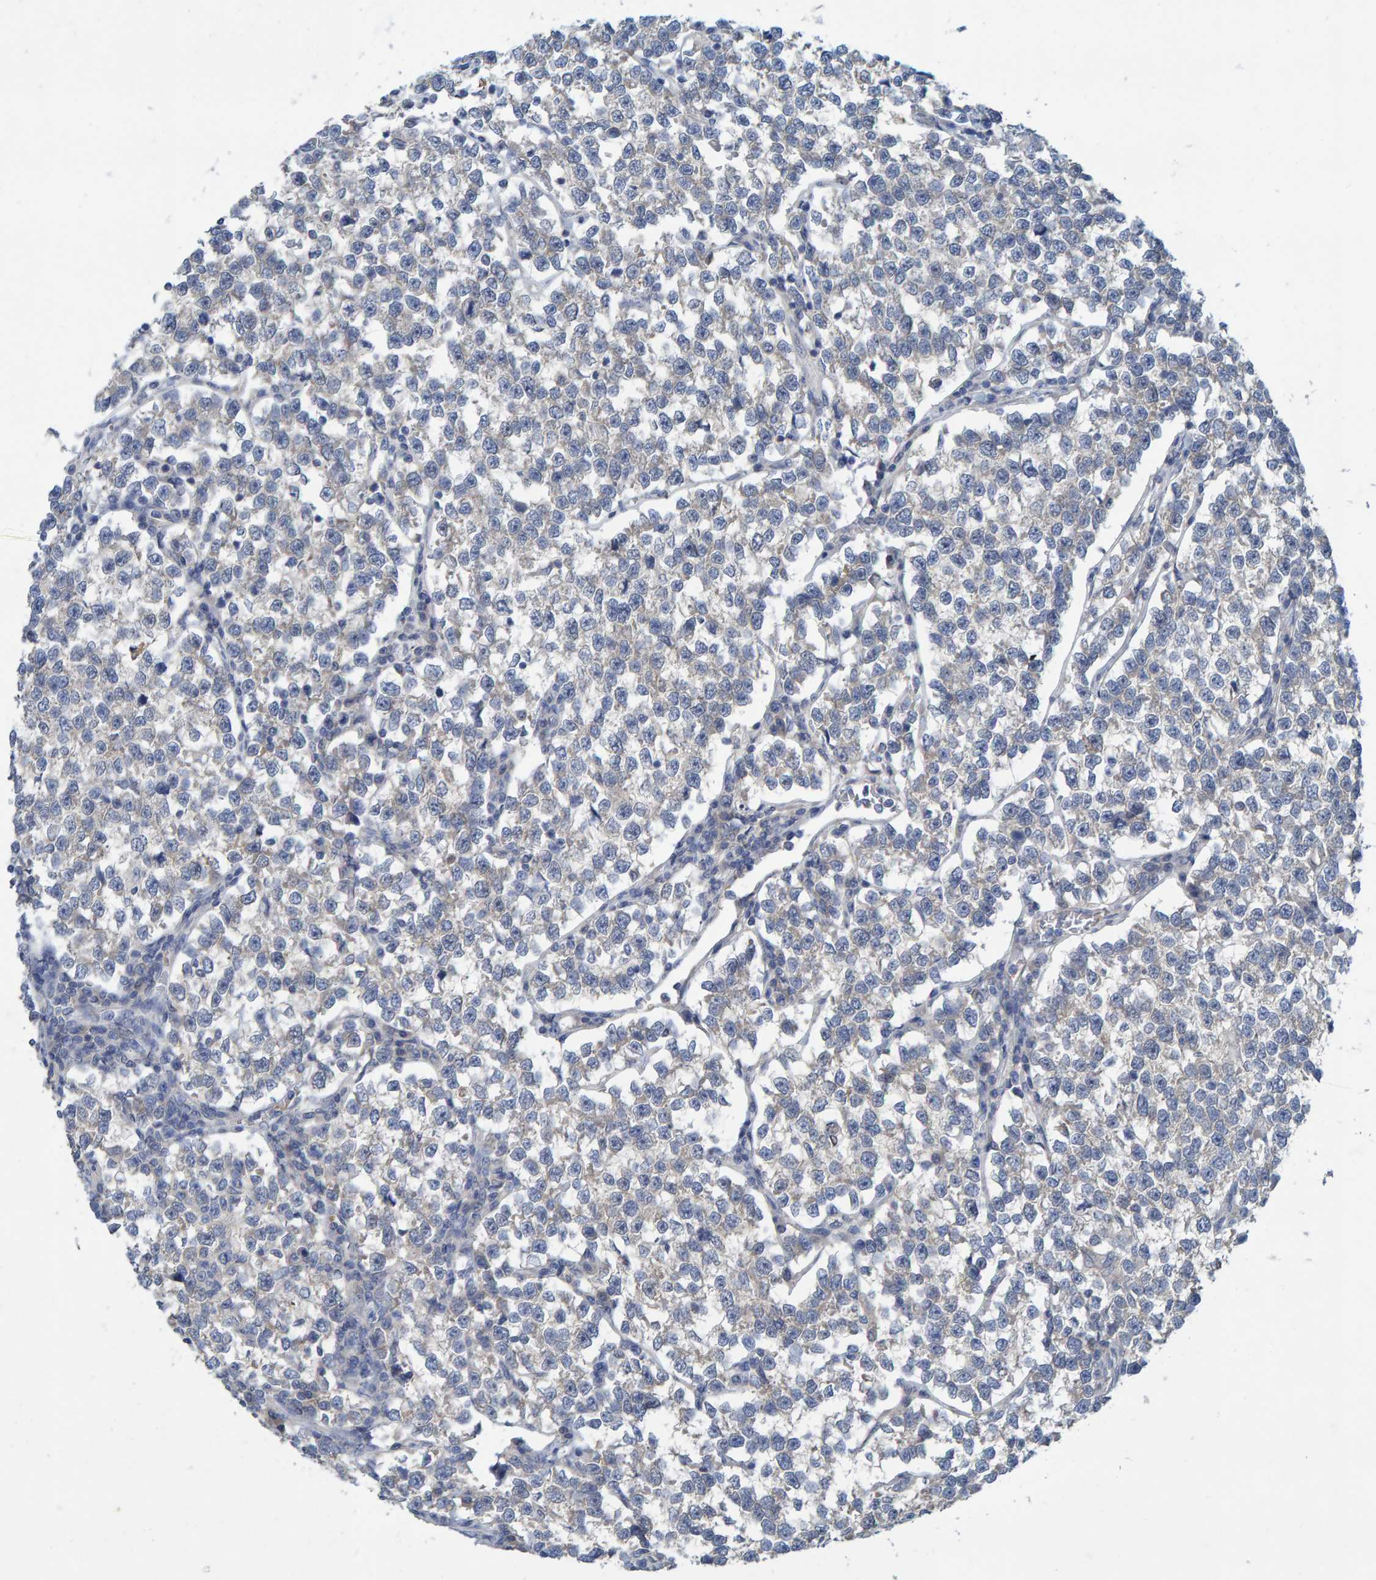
{"staining": {"intensity": "negative", "quantity": "none", "location": "none"}, "tissue": "testis cancer", "cell_type": "Tumor cells", "image_type": "cancer", "snomed": [{"axis": "morphology", "description": "Normal tissue, NOS"}, {"axis": "morphology", "description": "Seminoma, NOS"}, {"axis": "topography", "description": "Testis"}], "caption": "Immunohistochemistry photomicrograph of neoplastic tissue: seminoma (testis) stained with DAB (3,3'-diaminobenzidine) shows no significant protein expression in tumor cells. Brightfield microscopy of immunohistochemistry (IHC) stained with DAB (brown) and hematoxylin (blue), captured at high magnification.", "gene": "ALAD", "patient": {"sex": "male", "age": 43}}